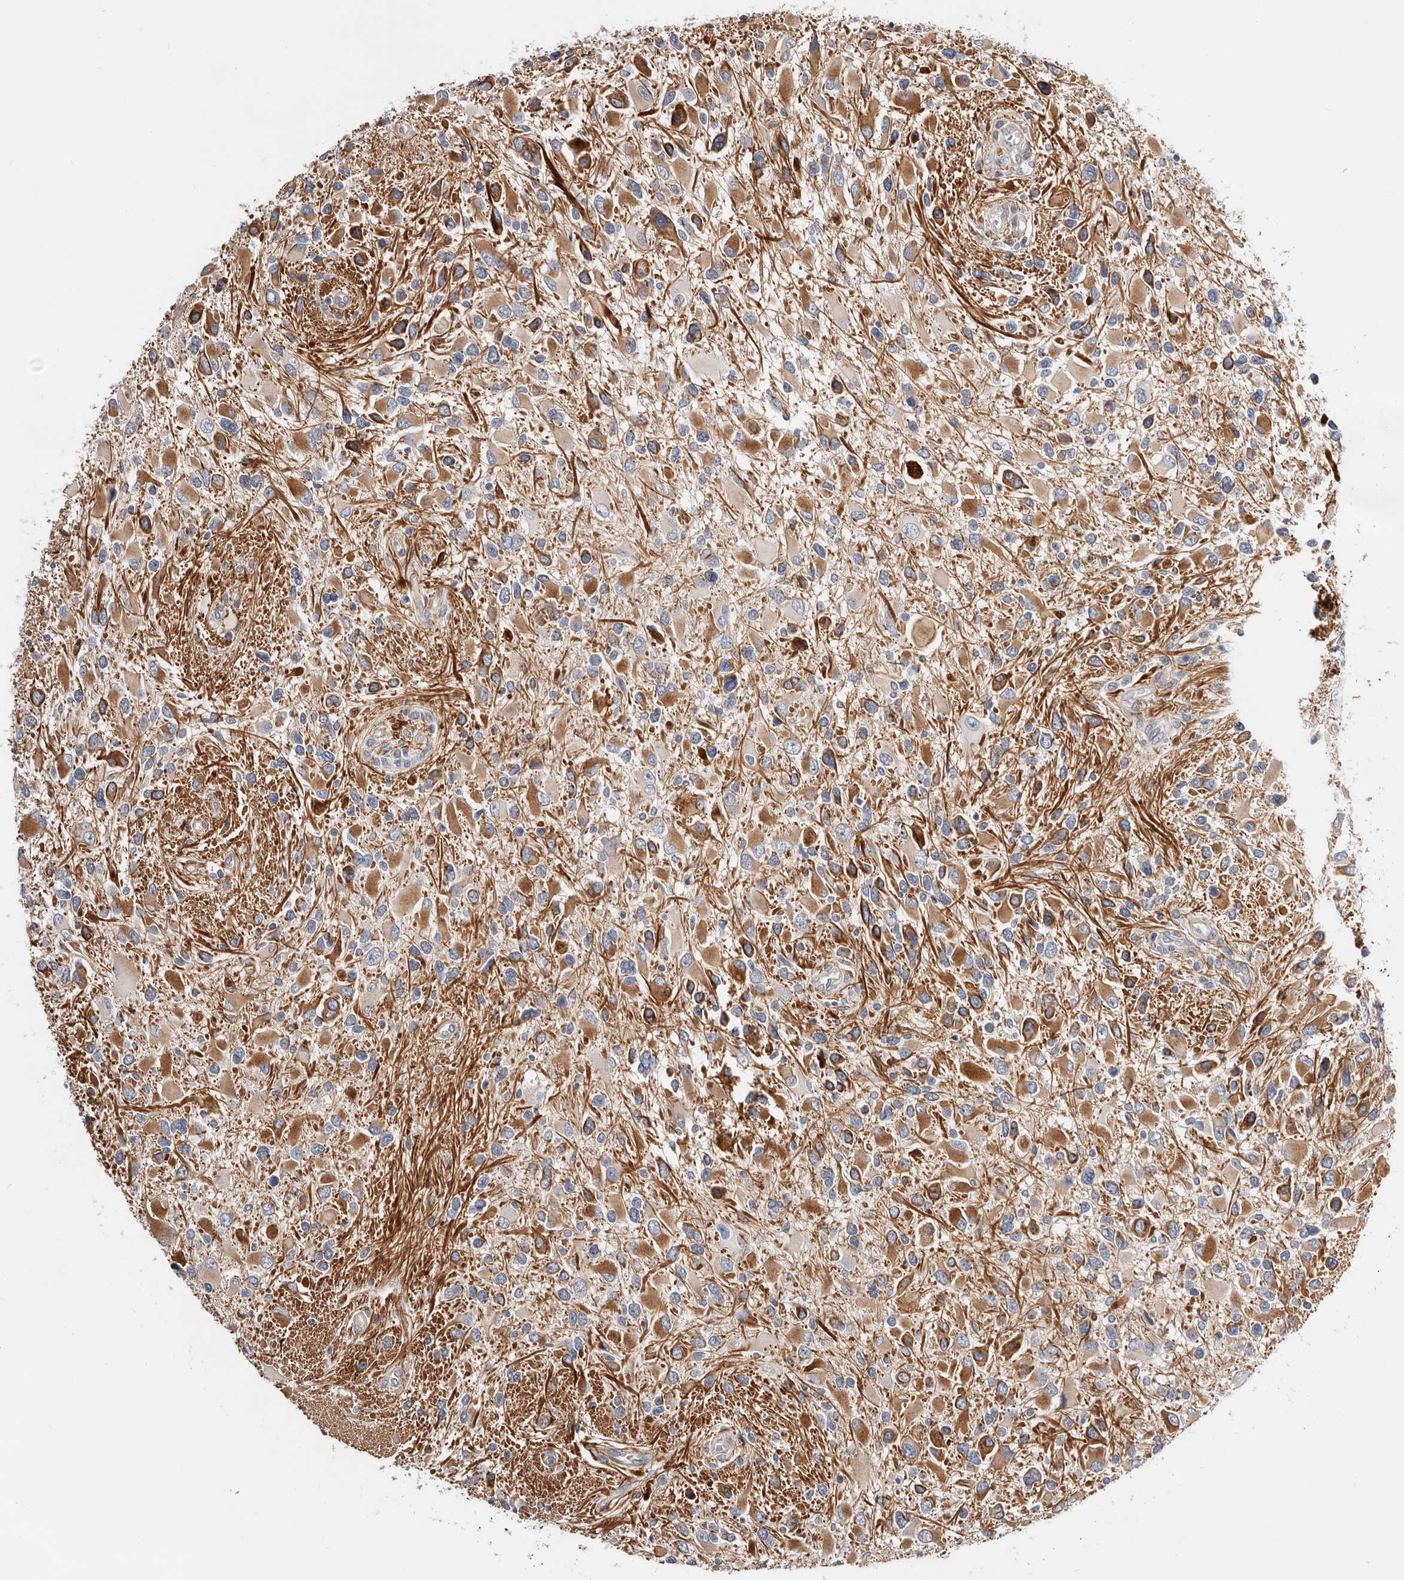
{"staining": {"intensity": "moderate", "quantity": "25%-75%", "location": "cytoplasmic/membranous"}, "tissue": "glioma", "cell_type": "Tumor cells", "image_type": "cancer", "snomed": [{"axis": "morphology", "description": "Glioma, malignant, High grade"}, {"axis": "topography", "description": "Brain"}], "caption": "This image exhibits malignant glioma (high-grade) stained with immunohistochemistry to label a protein in brown. The cytoplasmic/membranous of tumor cells show moderate positivity for the protein. Nuclei are counter-stained blue.", "gene": "USH1C", "patient": {"sex": "male", "age": 53}}